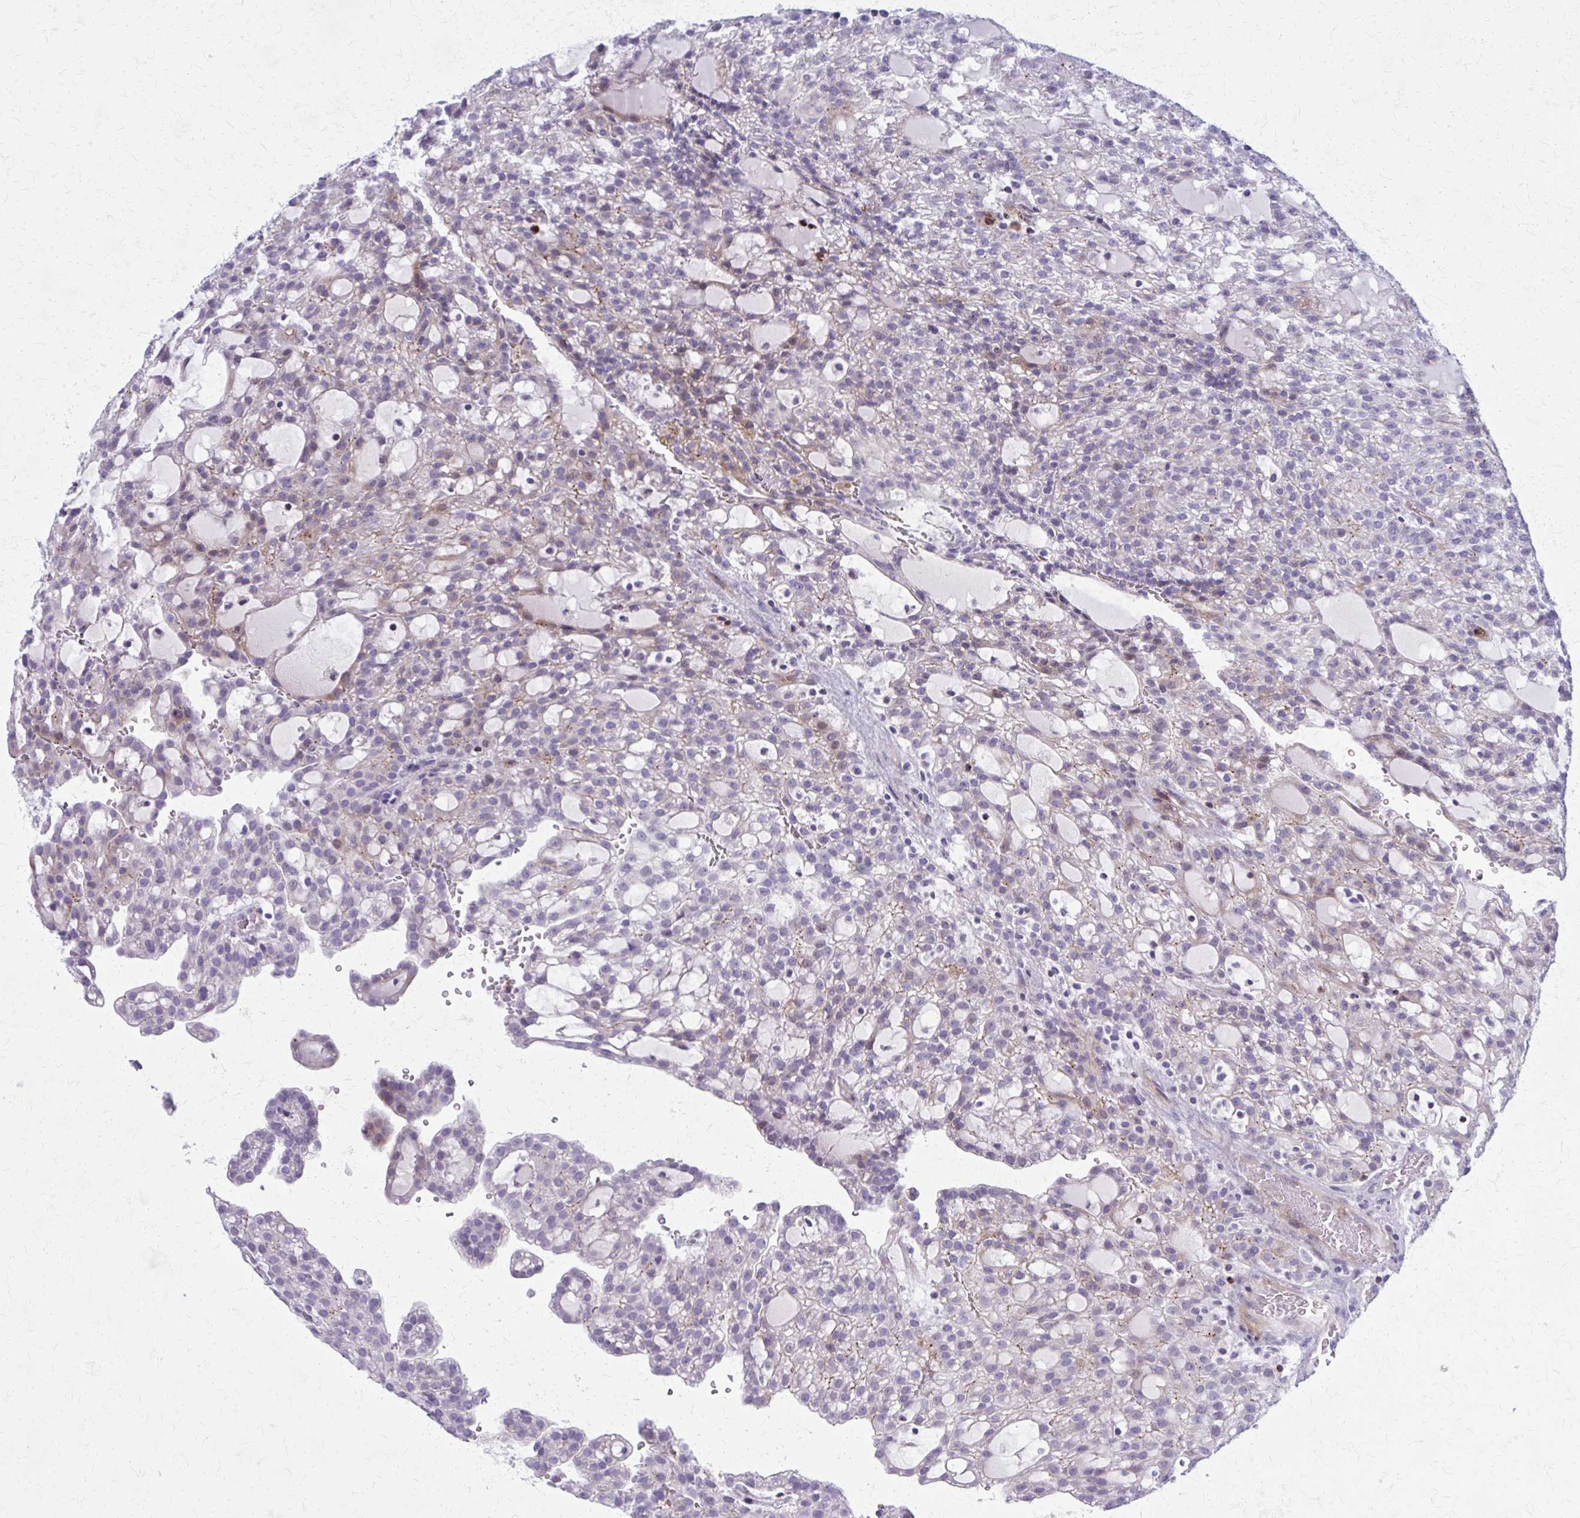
{"staining": {"intensity": "weak", "quantity": "<25%", "location": "cytoplasmic/membranous"}, "tissue": "renal cancer", "cell_type": "Tumor cells", "image_type": "cancer", "snomed": [{"axis": "morphology", "description": "Adenocarcinoma, NOS"}, {"axis": "topography", "description": "Kidney"}], "caption": "Immunohistochemistry (IHC) photomicrograph of neoplastic tissue: renal cancer stained with DAB exhibits no significant protein expression in tumor cells.", "gene": "PEDS1", "patient": {"sex": "male", "age": 63}}